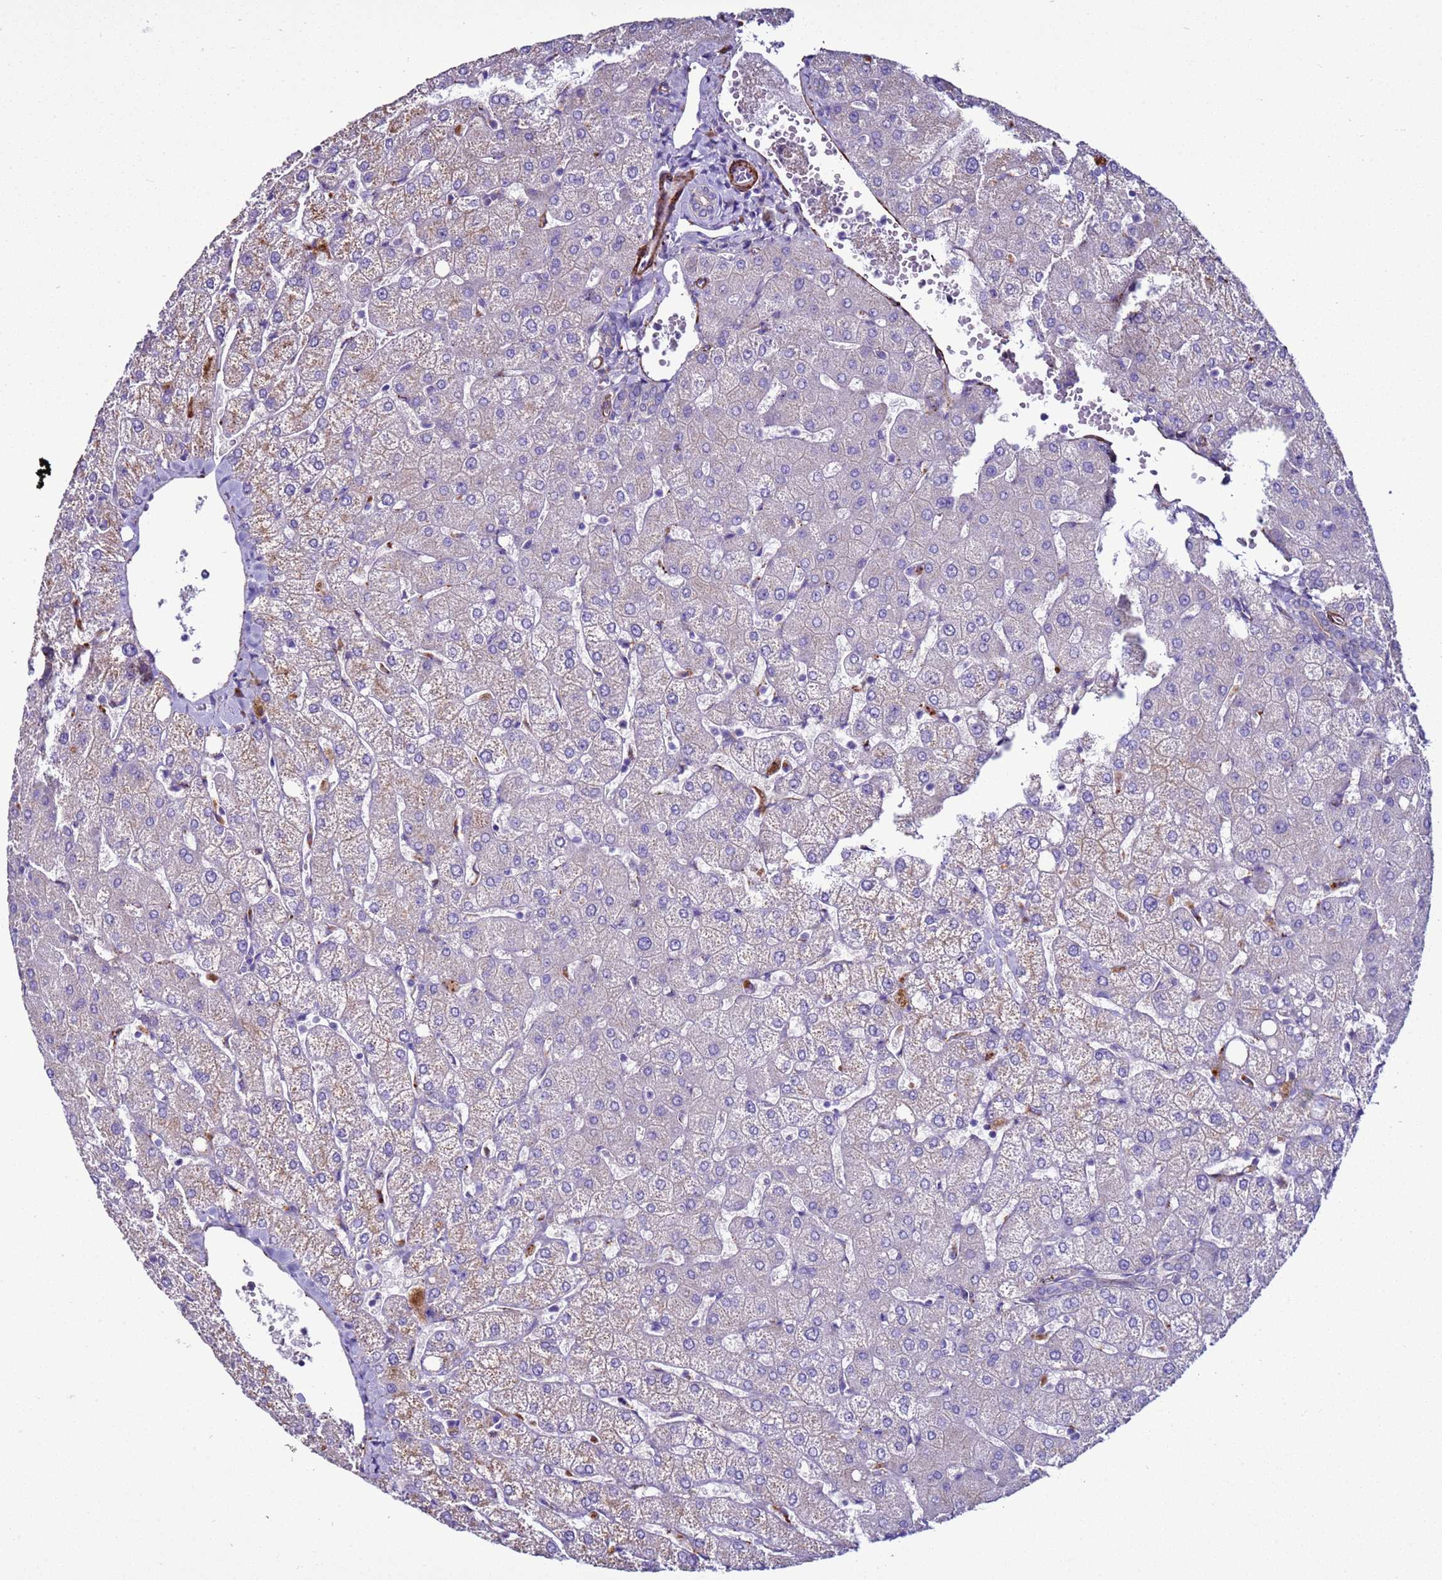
{"staining": {"intensity": "negative", "quantity": "none", "location": "none"}, "tissue": "liver", "cell_type": "Cholangiocytes", "image_type": "normal", "snomed": [{"axis": "morphology", "description": "Normal tissue, NOS"}, {"axis": "topography", "description": "Liver"}], "caption": "Immunohistochemistry photomicrograph of benign liver stained for a protein (brown), which exhibits no staining in cholangiocytes.", "gene": "RABL2A", "patient": {"sex": "female", "age": 54}}